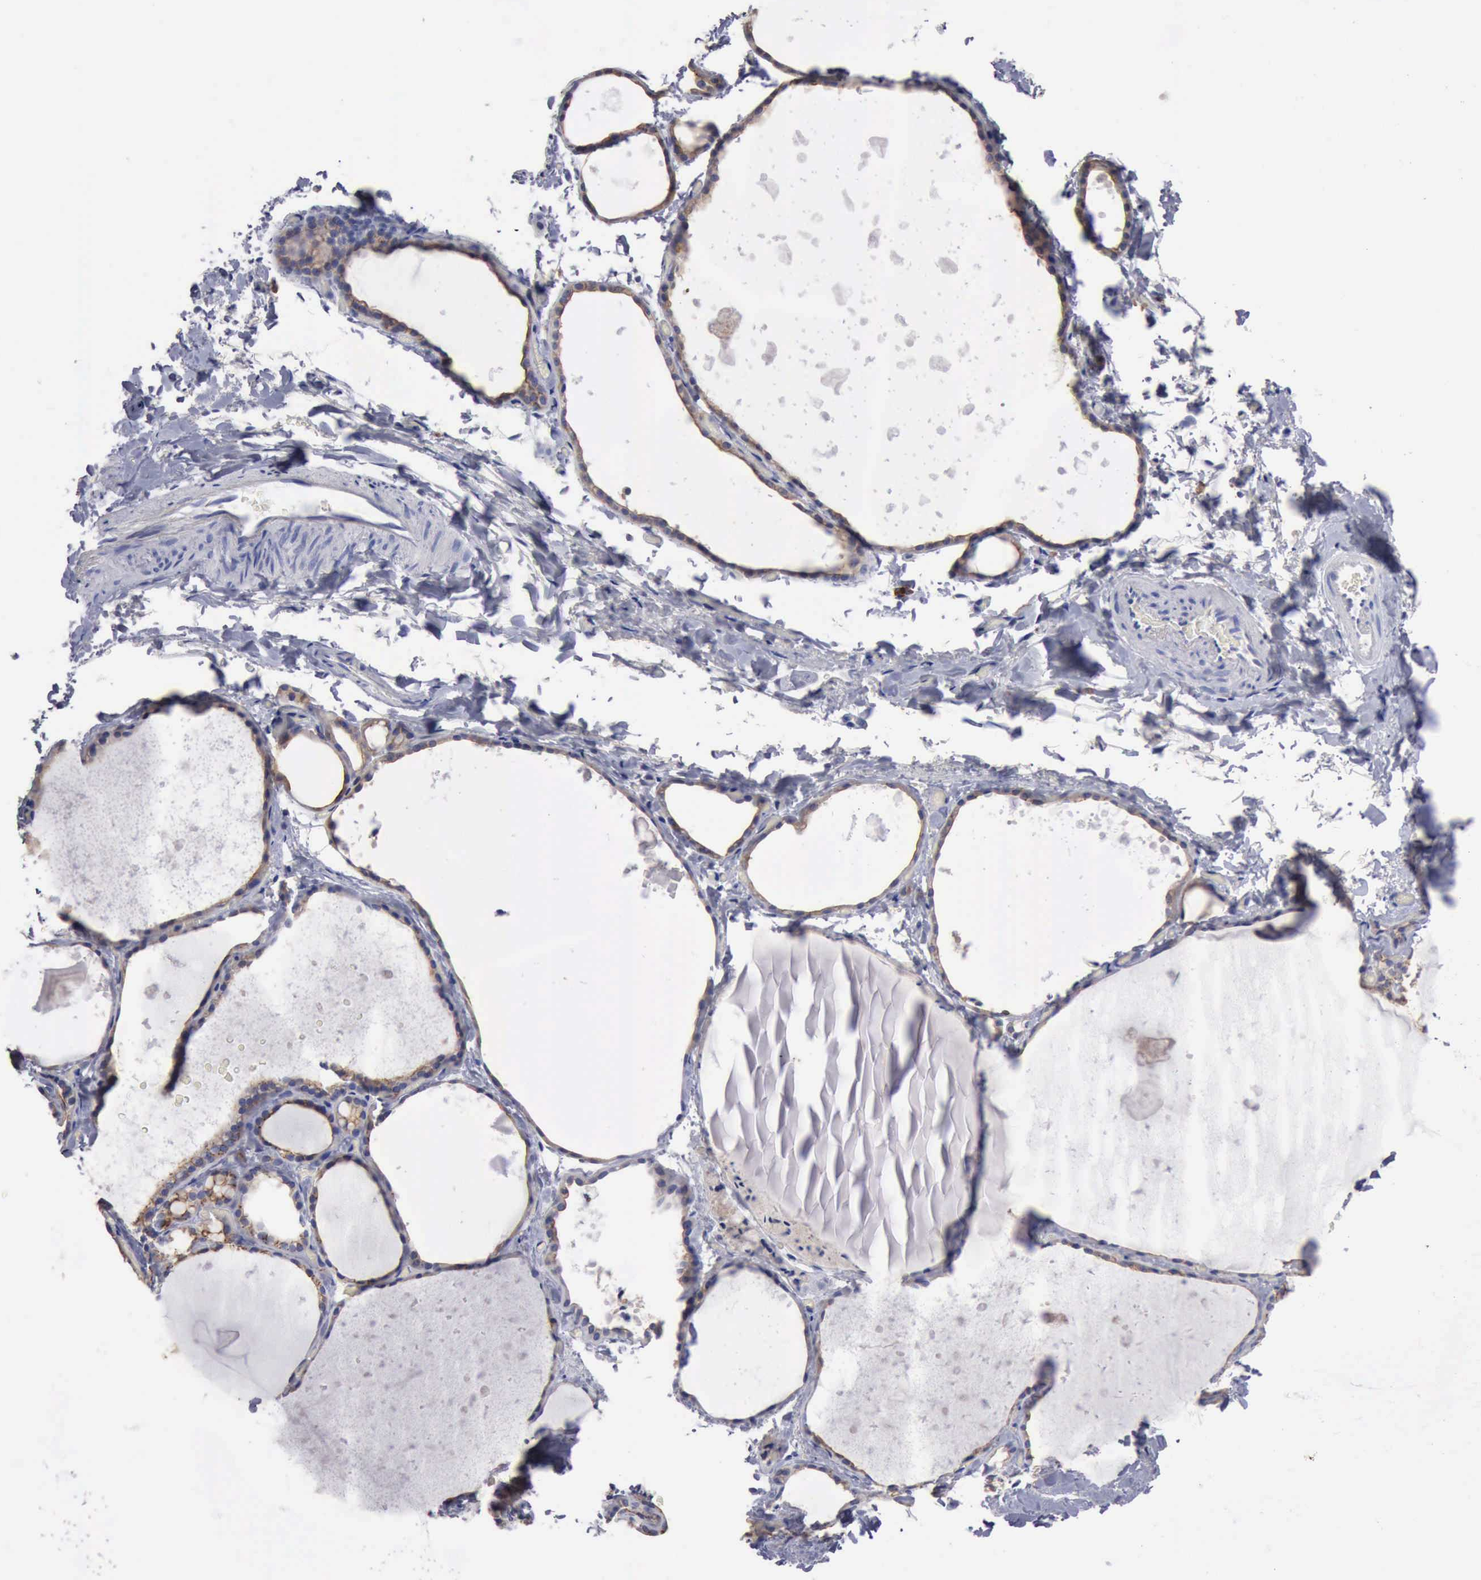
{"staining": {"intensity": "moderate", "quantity": ">75%", "location": "cytoplasmic/membranous"}, "tissue": "thyroid gland", "cell_type": "Glandular cells", "image_type": "normal", "snomed": [{"axis": "morphology", "description": "Normal tissue, NOS"}, {"axis": "topography", "description": "Thyroid gland"}], "caption": "Benign thyroid gland reveals moderate cytoplasmic/membranous staining in about >75% of glandular cells, visualized by immunohistochemistry.", "gene": "PTGS2", "patient": {"sex": "male", "age": 76}}